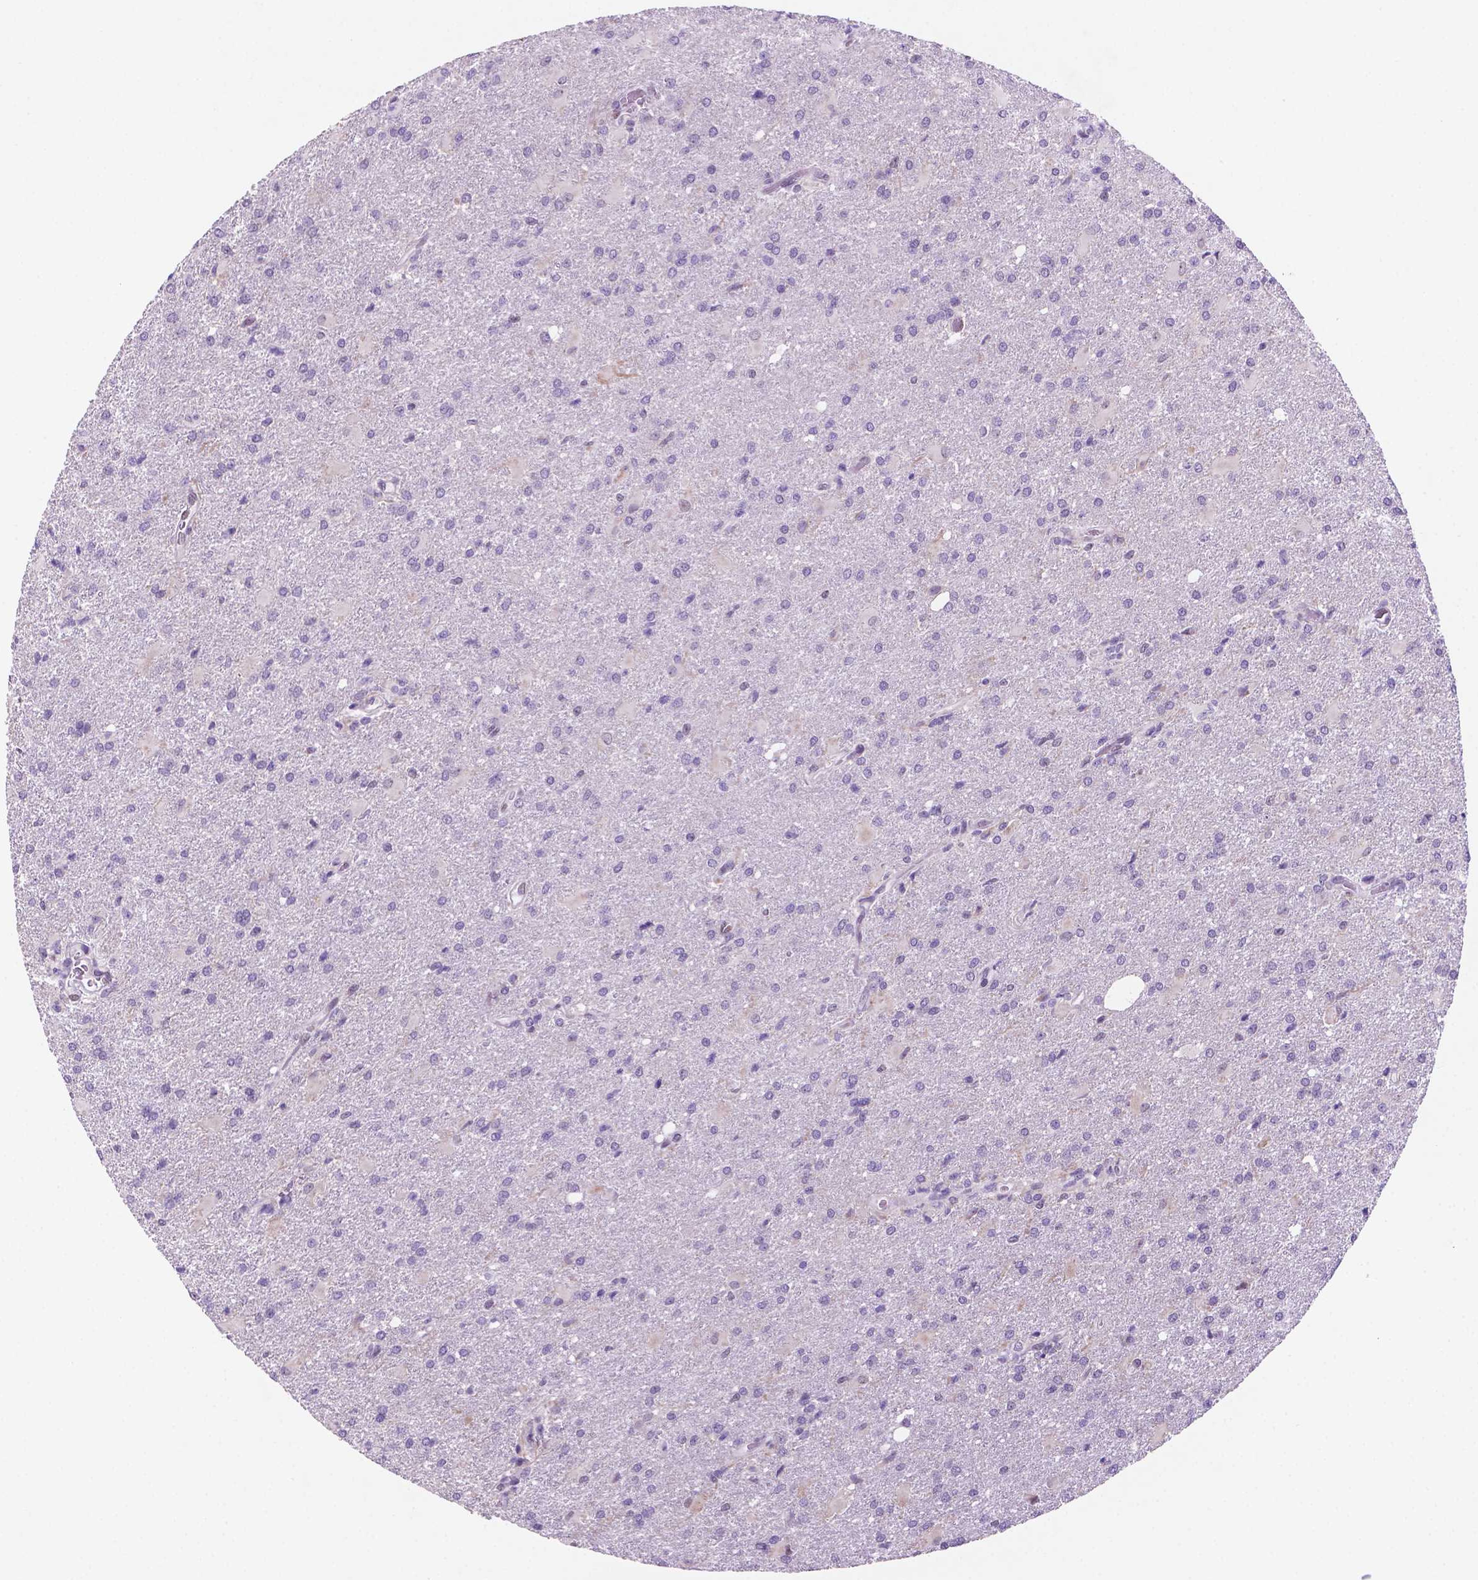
{"staining": {"intensity": "negative", "quantity": "none", "location": "none"}, "tissue": "glioma", "cell_type": "Tumor cells", "image_type": "cancer", "snomed": [{"axis": "morphology", "description": "Glioma, malignant, High grade"}, {"axis": "topography", "description": "Brain"}], "caption": "A high-resolution micrograph shows IHC staining of malignant glioma (high-grade), which shows no significant expression in tumor cells. (DAB immunohistochemistry, high magnification).", "gene": "C18orf21", "patient": {"sex": "male", "age": 68}}